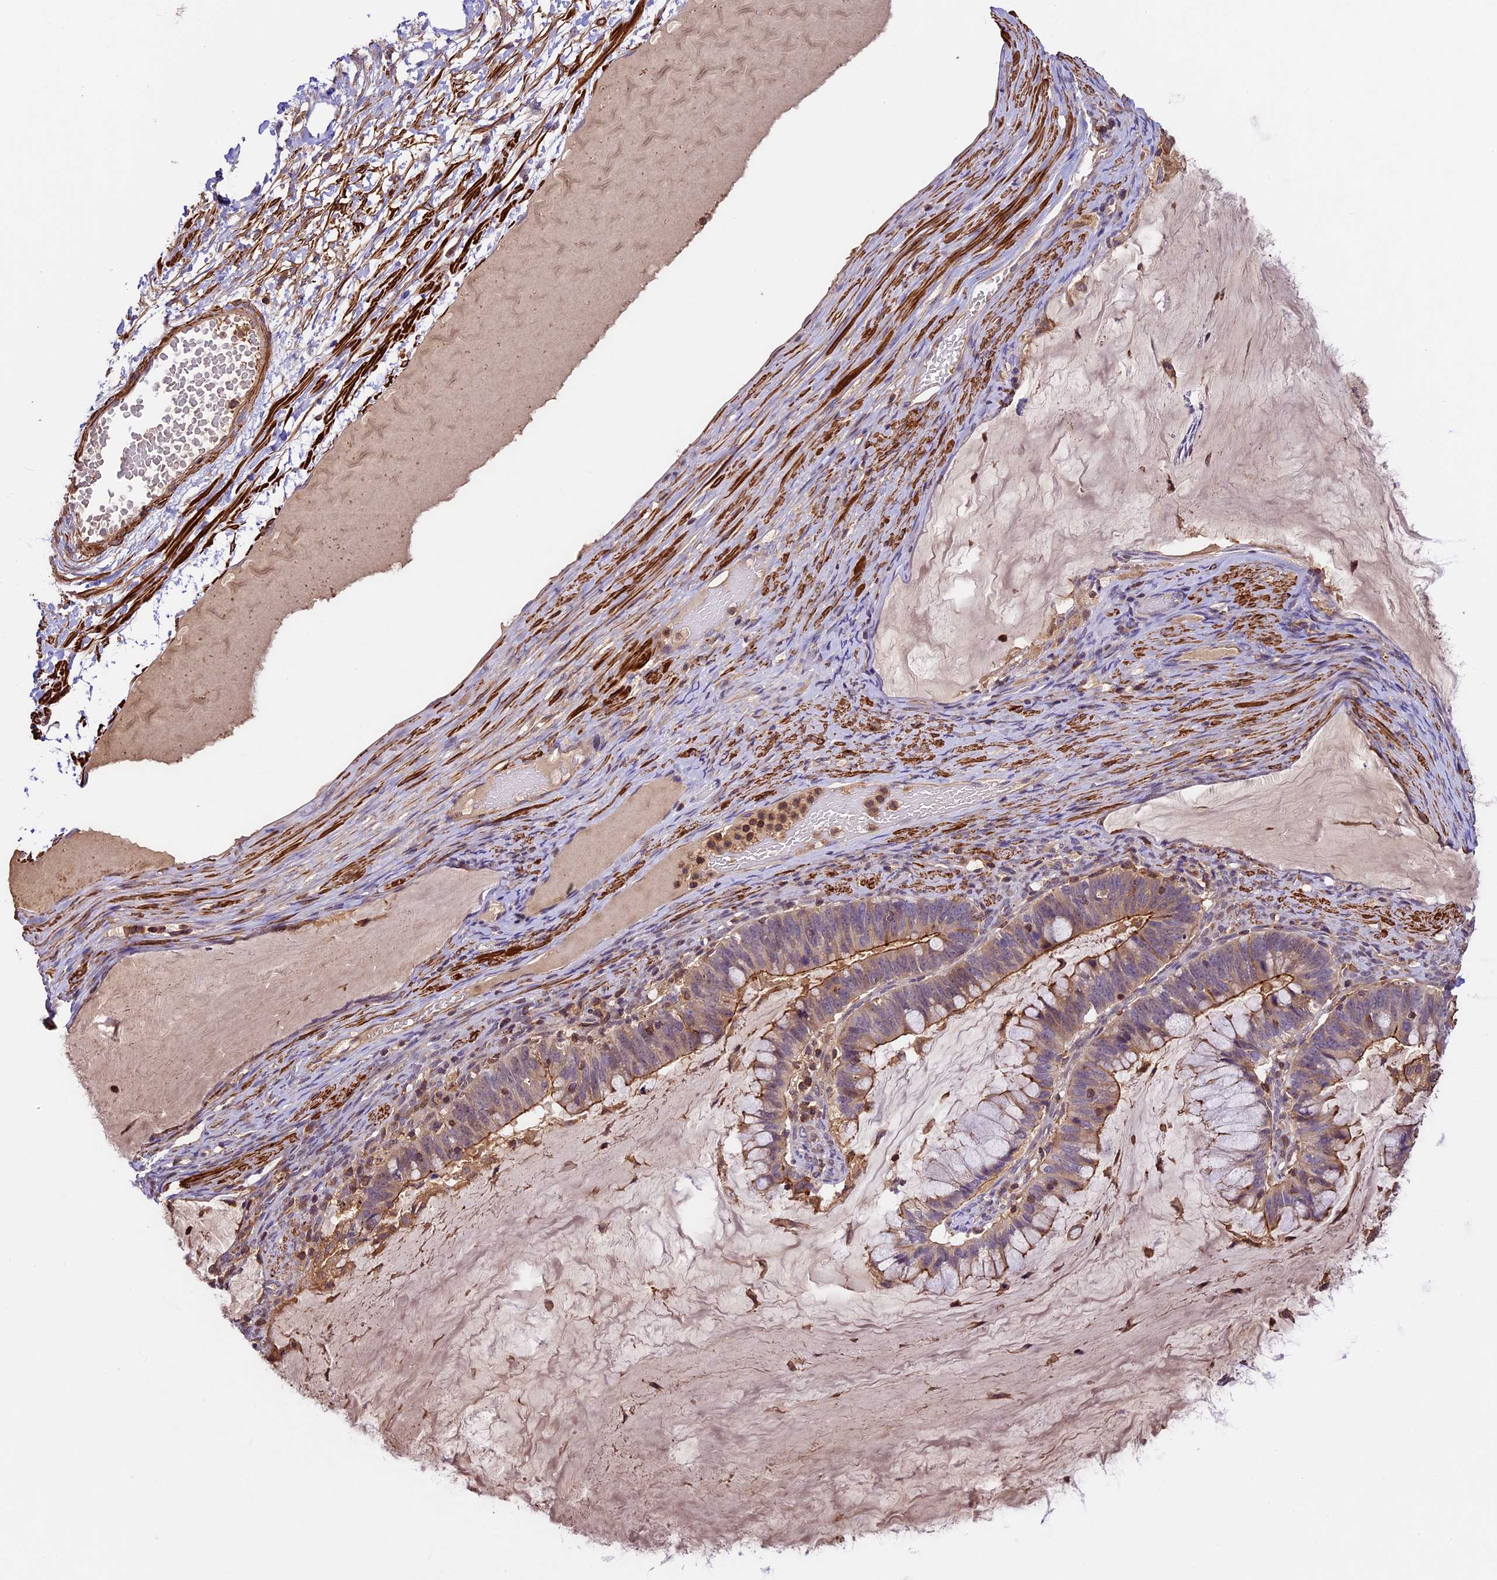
{"staining": {"intensity": "moderate", "quantity": "25%-75%", "location": "cytoplasmic/membranous"}, "tissue": "ovarian cancer", "cell_type": "Tumor cells", "image_type": "cancer", "snomed": [{"axis": "morphology", "description": "Cystadenocarcinoma, mucinous, NOS"}, {"axis": "topography", "description": "Ovary"}], "caption": "Moderate cytoplasmic/membranous positivity is present in about 25%-75% of tumor cells in ovarian cancer.", "gene": "TBC1D1", "patient": {"sex": "female", "age": 61}}